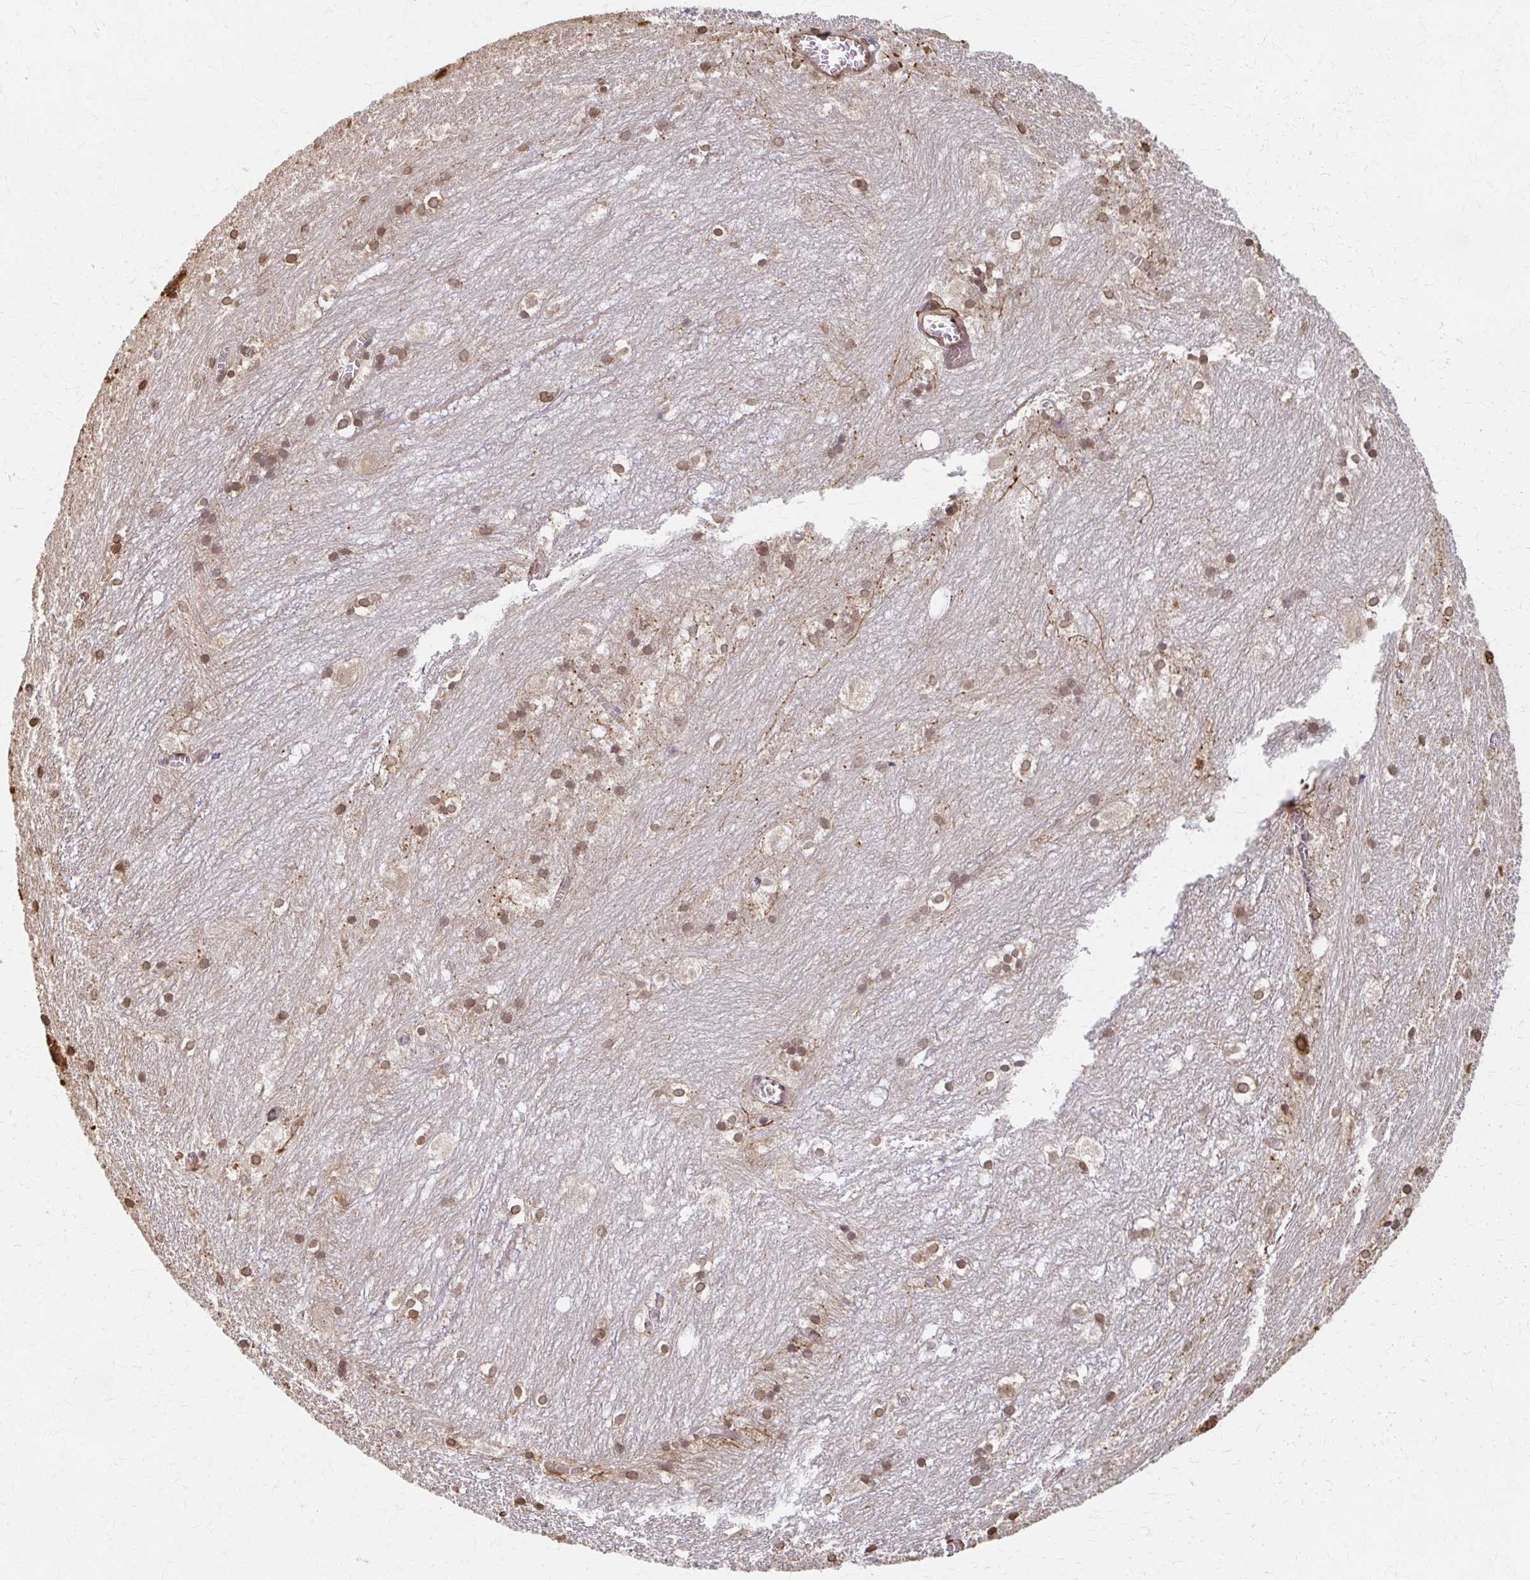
{"staining": {"intensity": "moderate", "quantity": "25%-75%", "location": "cytoplasmic/membranous"}, "tissue": "hippocampus", "cell_type": "Glial cells", "image_type": "normal", "snomed": [{"axis": "morphology", "description": "Normal tissue, NOS"}, {"axis": "topography", "description": "Hippocampus"}], "caption": "Moderate cytoplasmic/membranous positivity is seen in about 25%-75% of glial cells in normal hippocampus.", "gene": "ARHGAP35", "patient": {"sex": "female", "age": 52}}